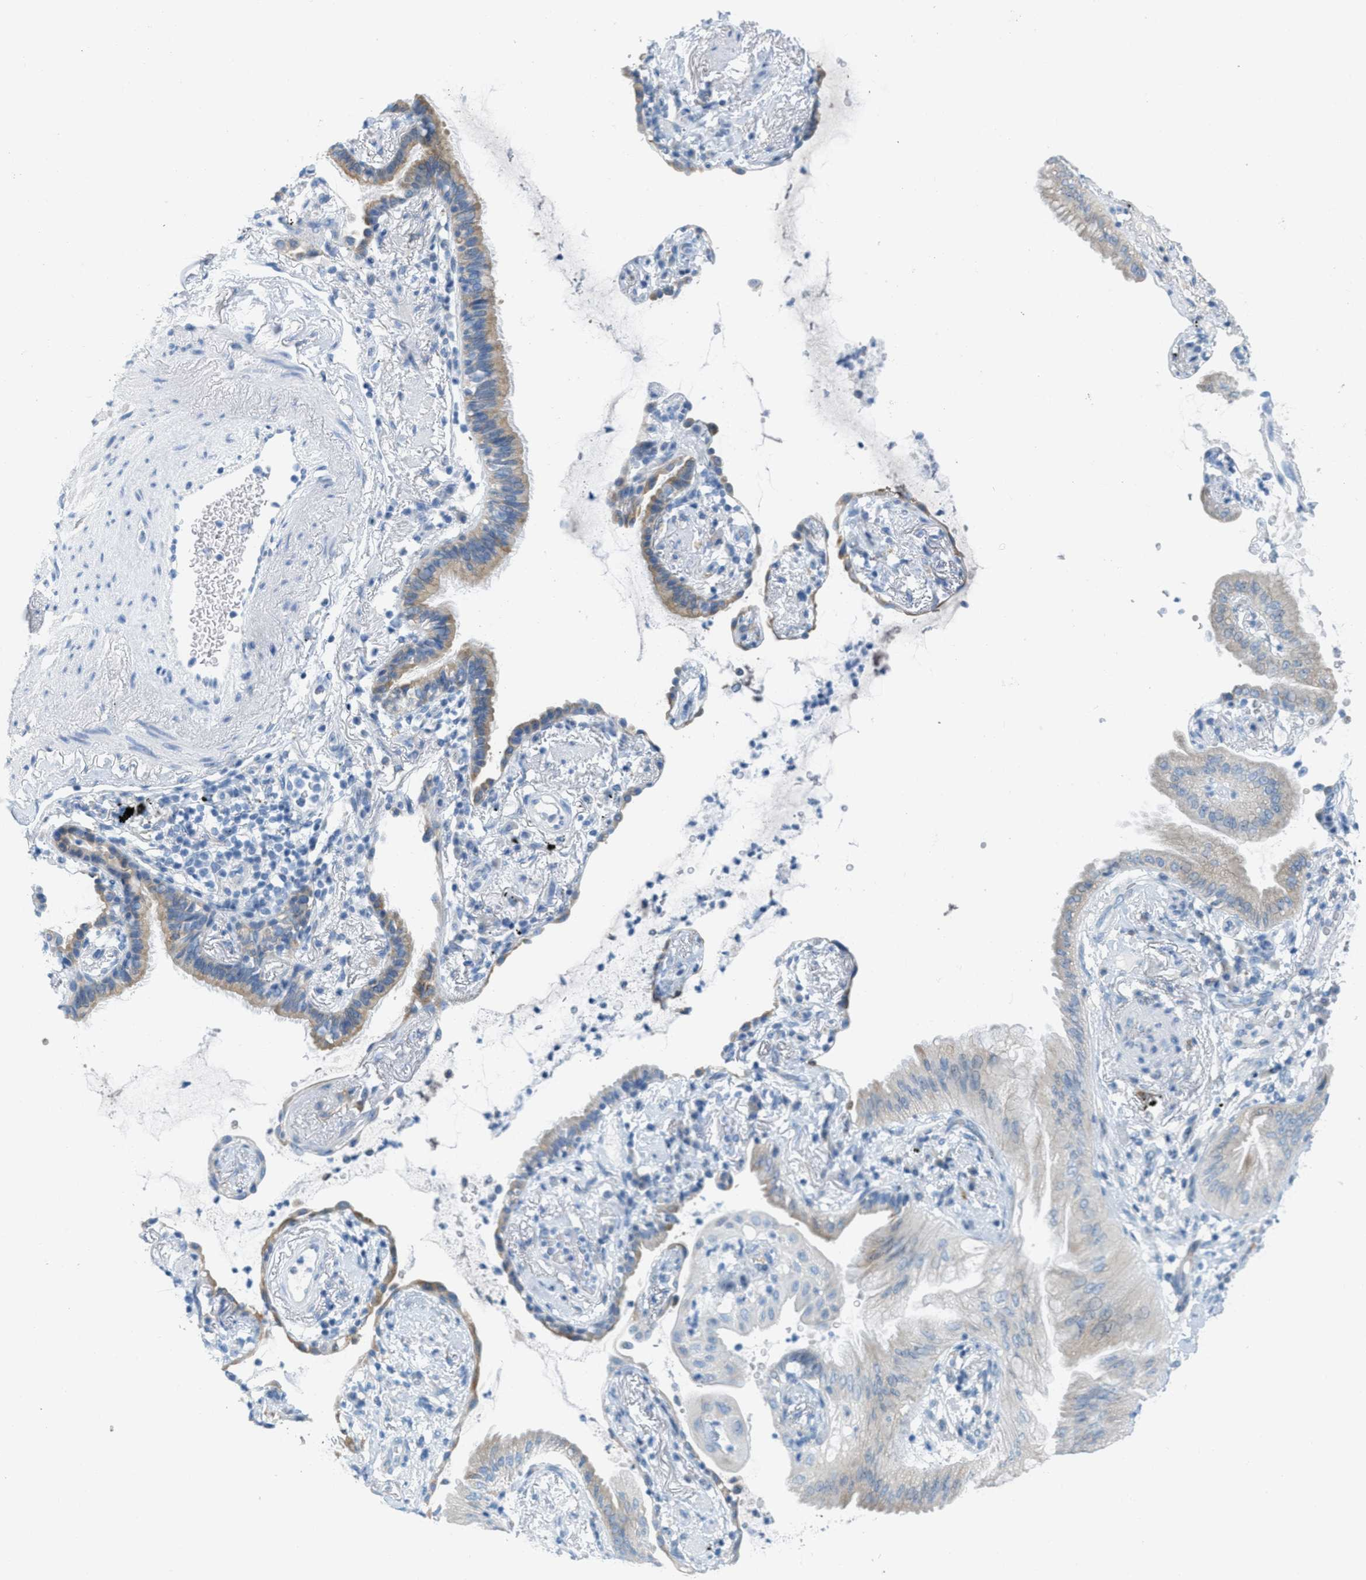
{"staining": {"intensity": "weak", "quantity": "<25%", "location": "cytoplasmic/membranous"}, "tissue": "lung cancer", "cell_type": "Tumor cells", "image_type": "cancer", "snomed": [{"axis": "morphology", "description": "Normal tissue, NOS"}, {"axis": "morphology", "description": "Adenocarcinoma, NOS"}, {"axis": "topography", "description": "Bronchus"}, {"axis": "topography", "description": "Lung"}], "caption": "This is a photomicrograph of IHC staining of adenocarcinoma (lung), which shows no positivity in tumor cells. (DAB (3,3'-diaminobenzidine) immunohistochemistry (IHC), high magnification).", "gene": "TEX264", "patient": {"sex": "female", "age": 70}}